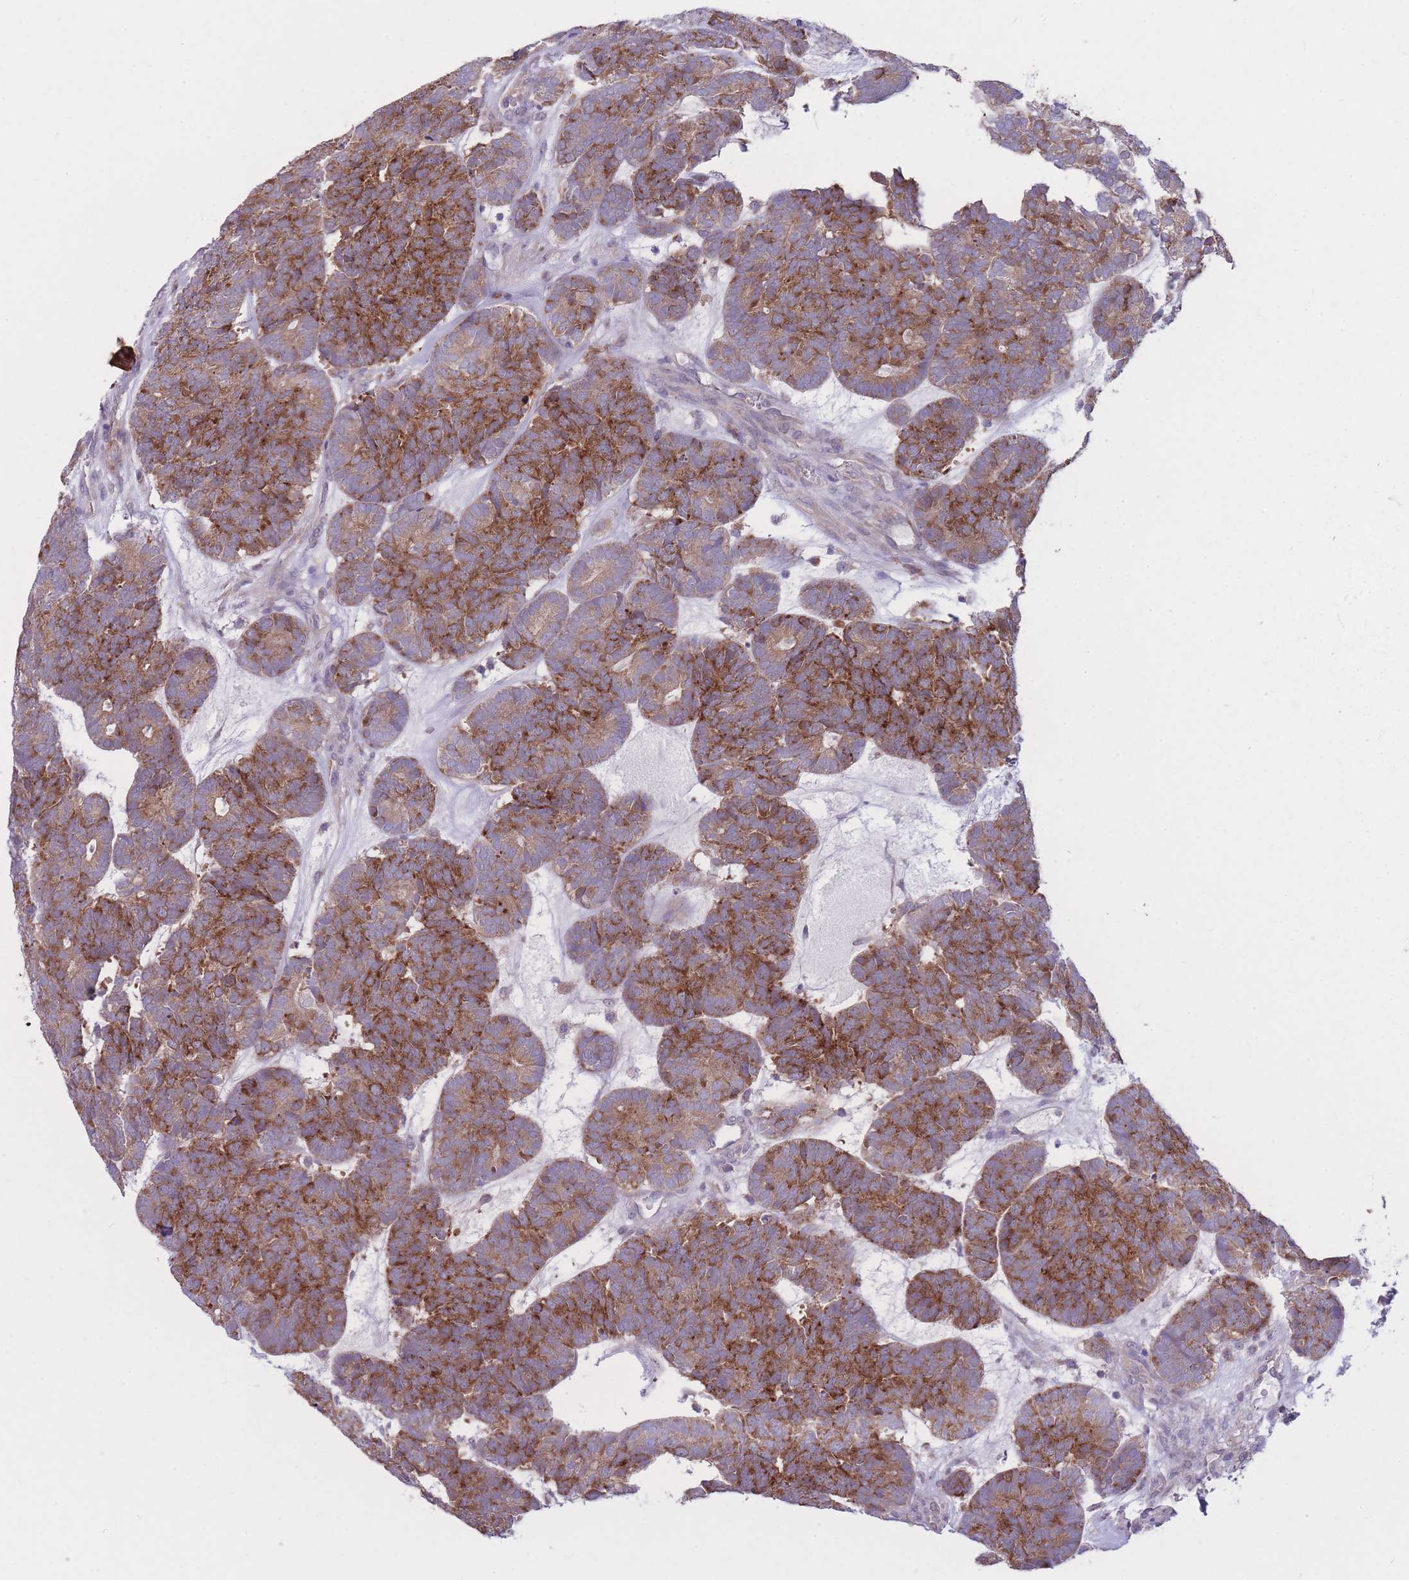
{"staining": {"intensity": "moderate", "quantity": ">75%", "location": "cytoplasmic/membranous"}, "tissue": "head and neck cancer", "cell_type": "Tumor cells", "image_type": "cancer", "snomed": [{"axis": "morphology", "description": "Adenocarcinoma, NOS"}, {"axis": "topography", "description": "Head-Neck"}], "caption": "Adenocarcinoma (head and neck) stained for a protein (brown) demonstrates moderate cytoplasmic/membranous positive staining in about >75% of tumor cells.", "gene": "CCT6B", "patient": {"sex": "female", "age": 81}}